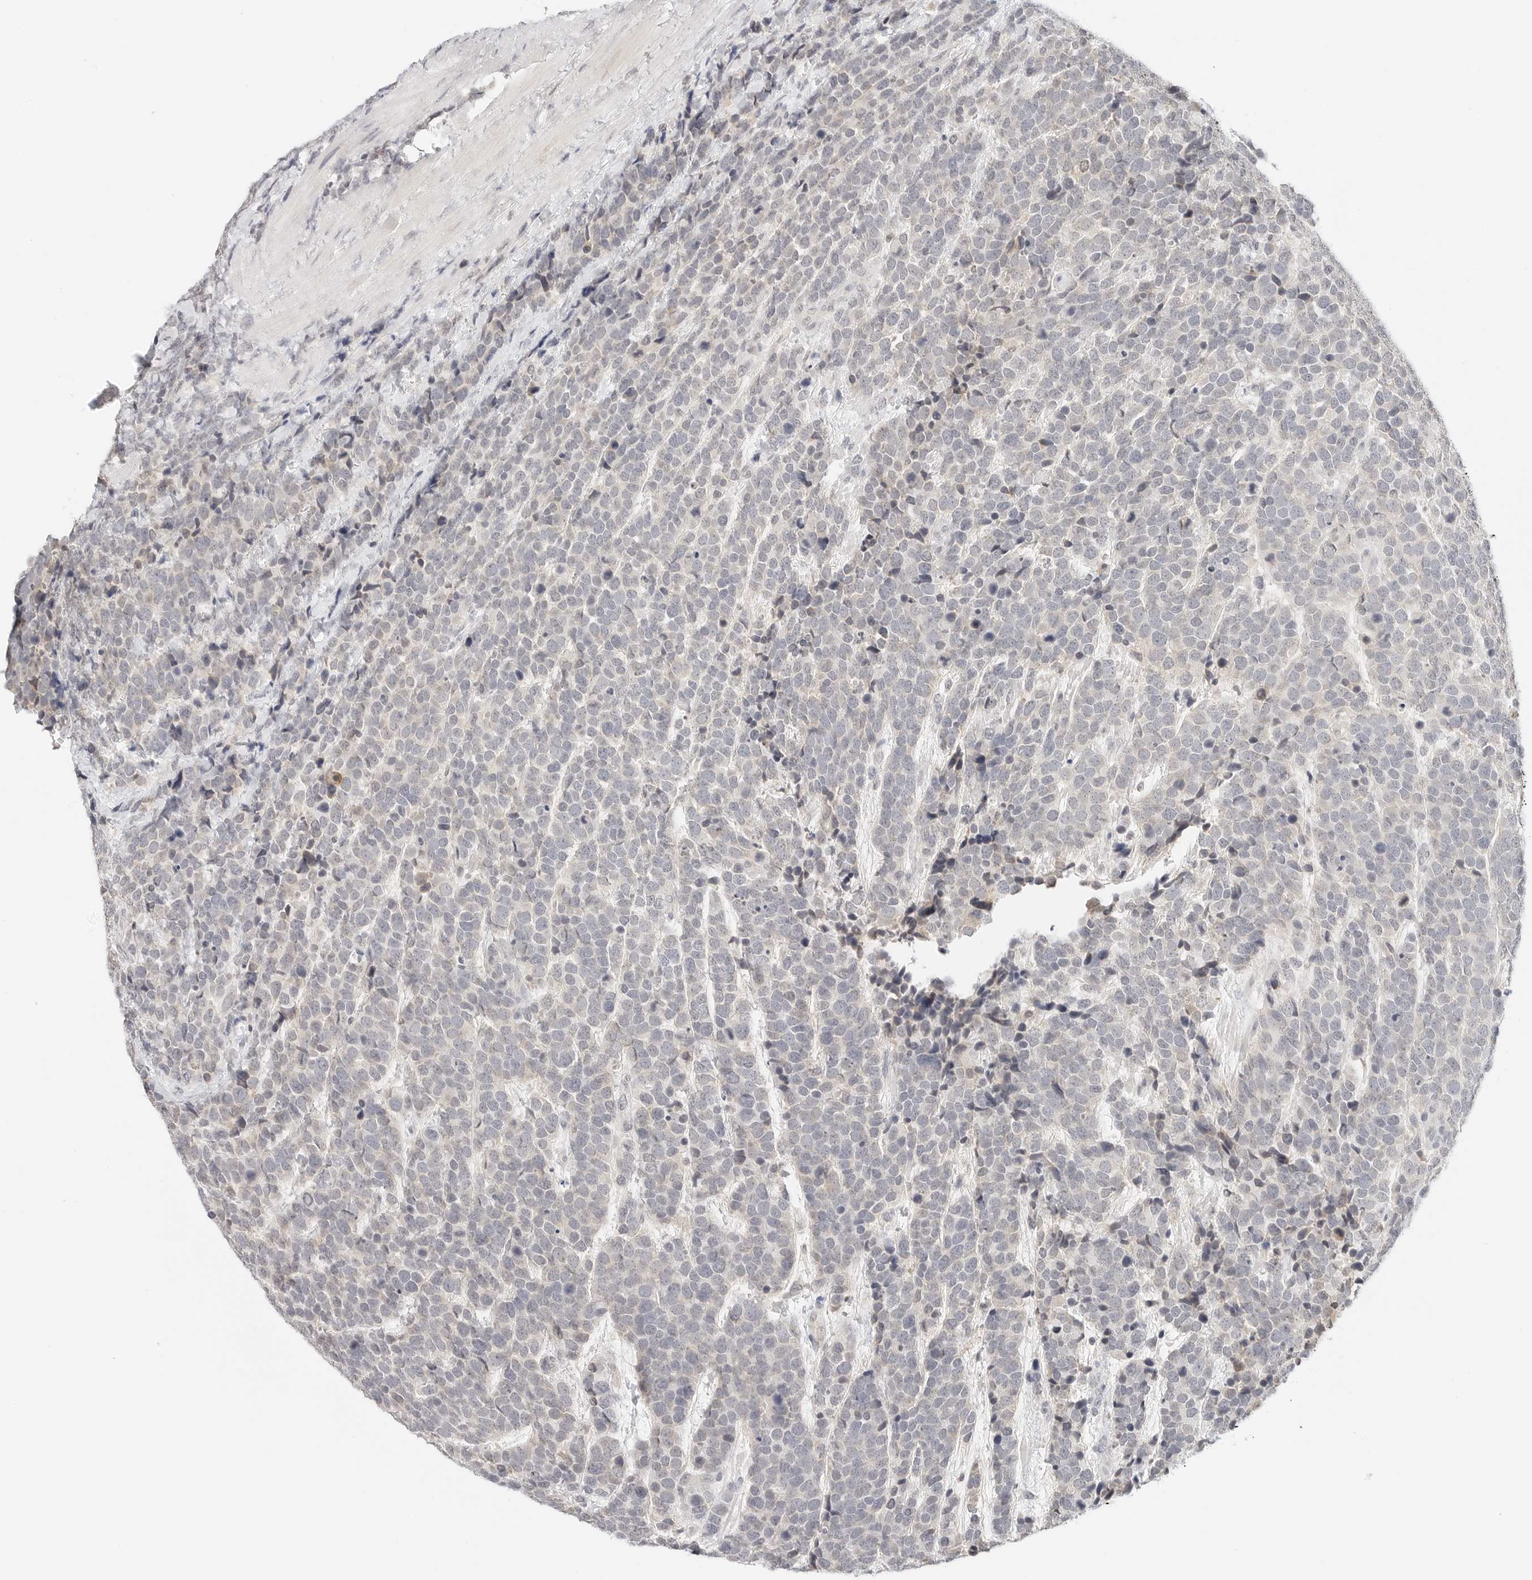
{"staining": {"intensity": "negative", "quantity": "none", "location": "none"}, "tissue": "urothelial cancer", "cell_type": "Tumor cells", "image_type": "cancer", "snomed": [{"axis": "morphology", "description": "Urothelial carcinoma, High grade"}, {"axis": "topography", "description": "Urinary bladder"}], "caption": "Protein analysis of urothelial carcinoma (high-grade) exhibits no significant staining in tumor cells.", "gene": "NEO1", "patient": {"sex": "female", "age": 82}}